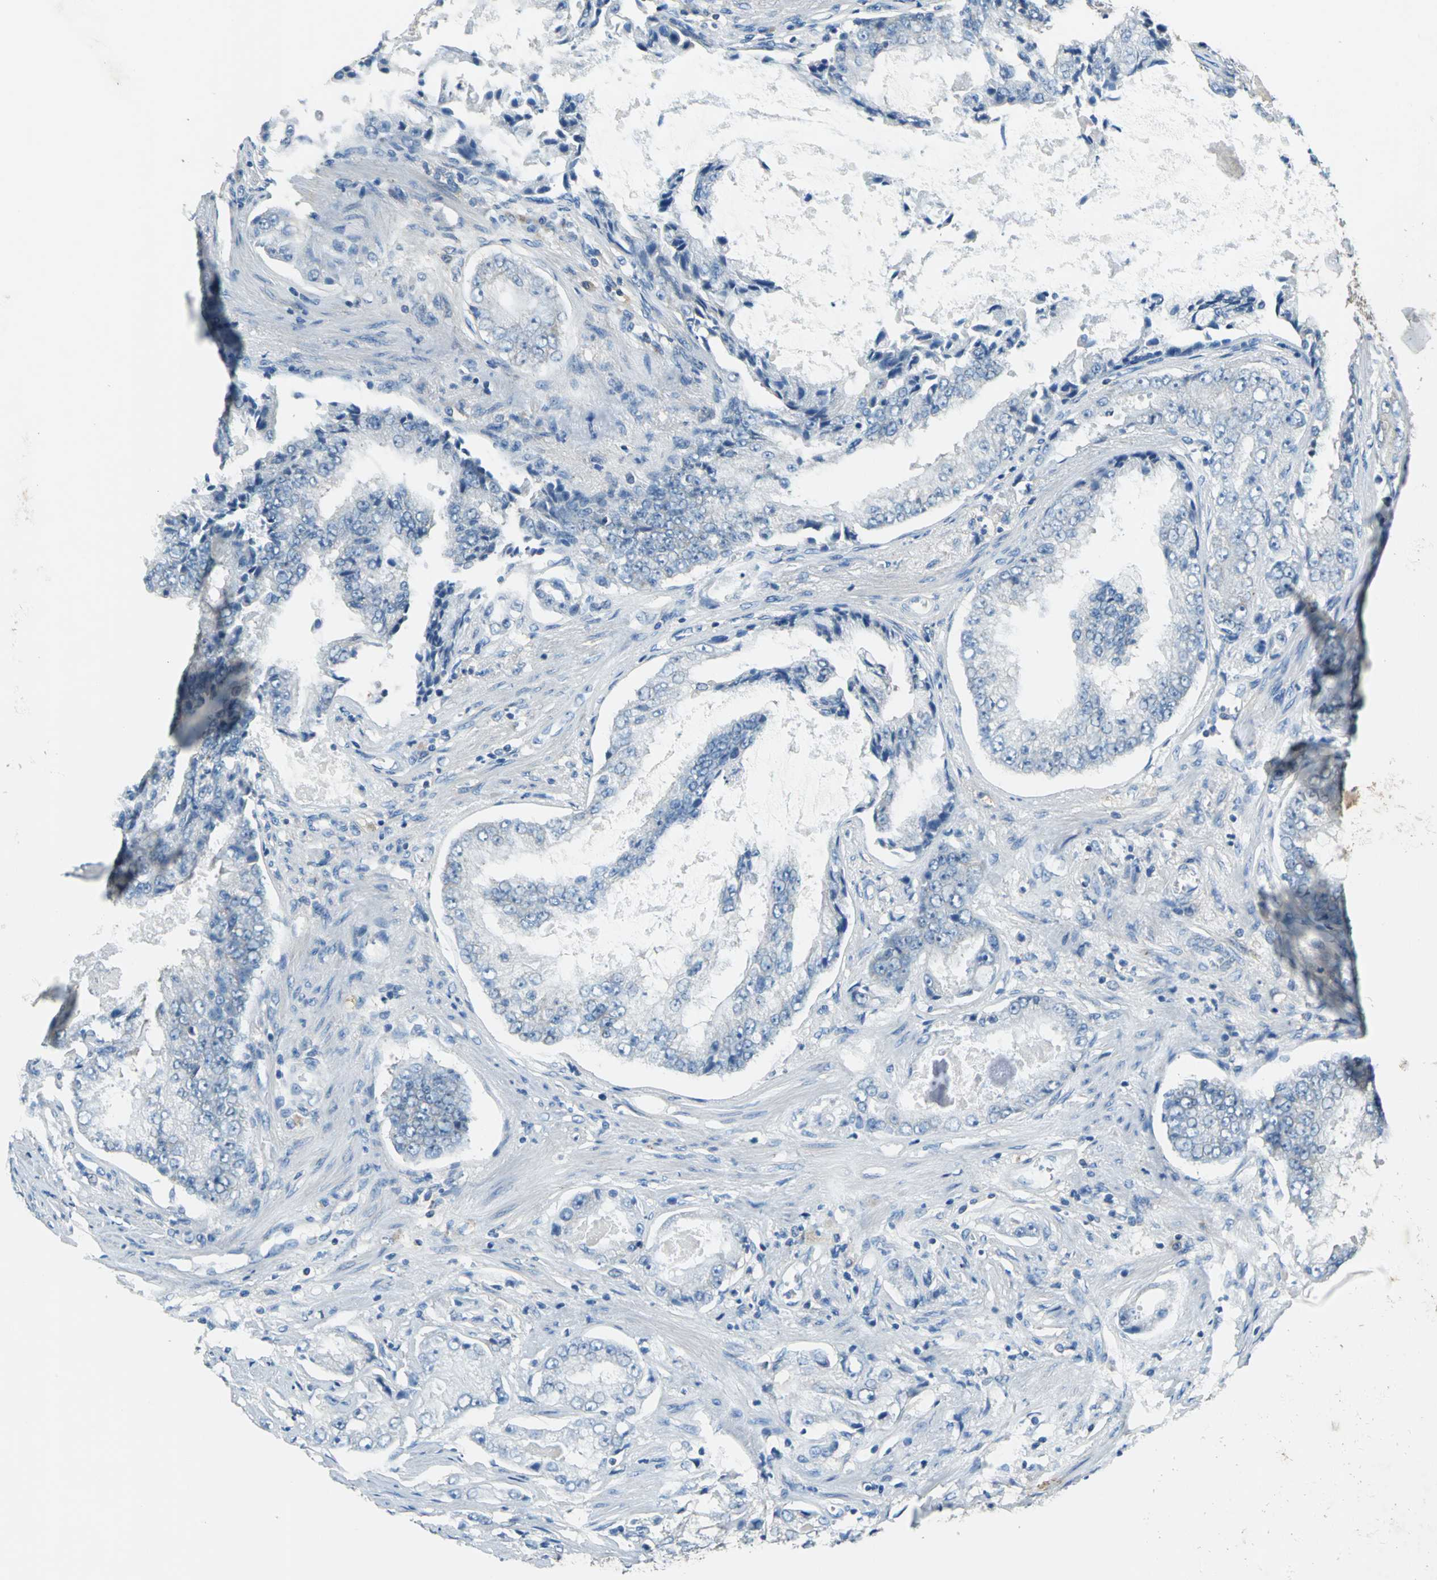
{"staining": {"intensity": "negative", "quantity": "none", "location": "none"}, "tissue": "prostate cancer", "cell_type": "Tumor cells", "image_type": "cancer", "snomed": [{"axis": "morphology", "description": "Adenocarcinoma, High grade"}, {"axis": "topography", "description": "Prostate"}], "caption": "The IHC photomicrograph has no significant positivity in tumor cells of prostate cancer tissue.", "gene": "PRKCA", "patient": {"sex": "male", "age": 73}}